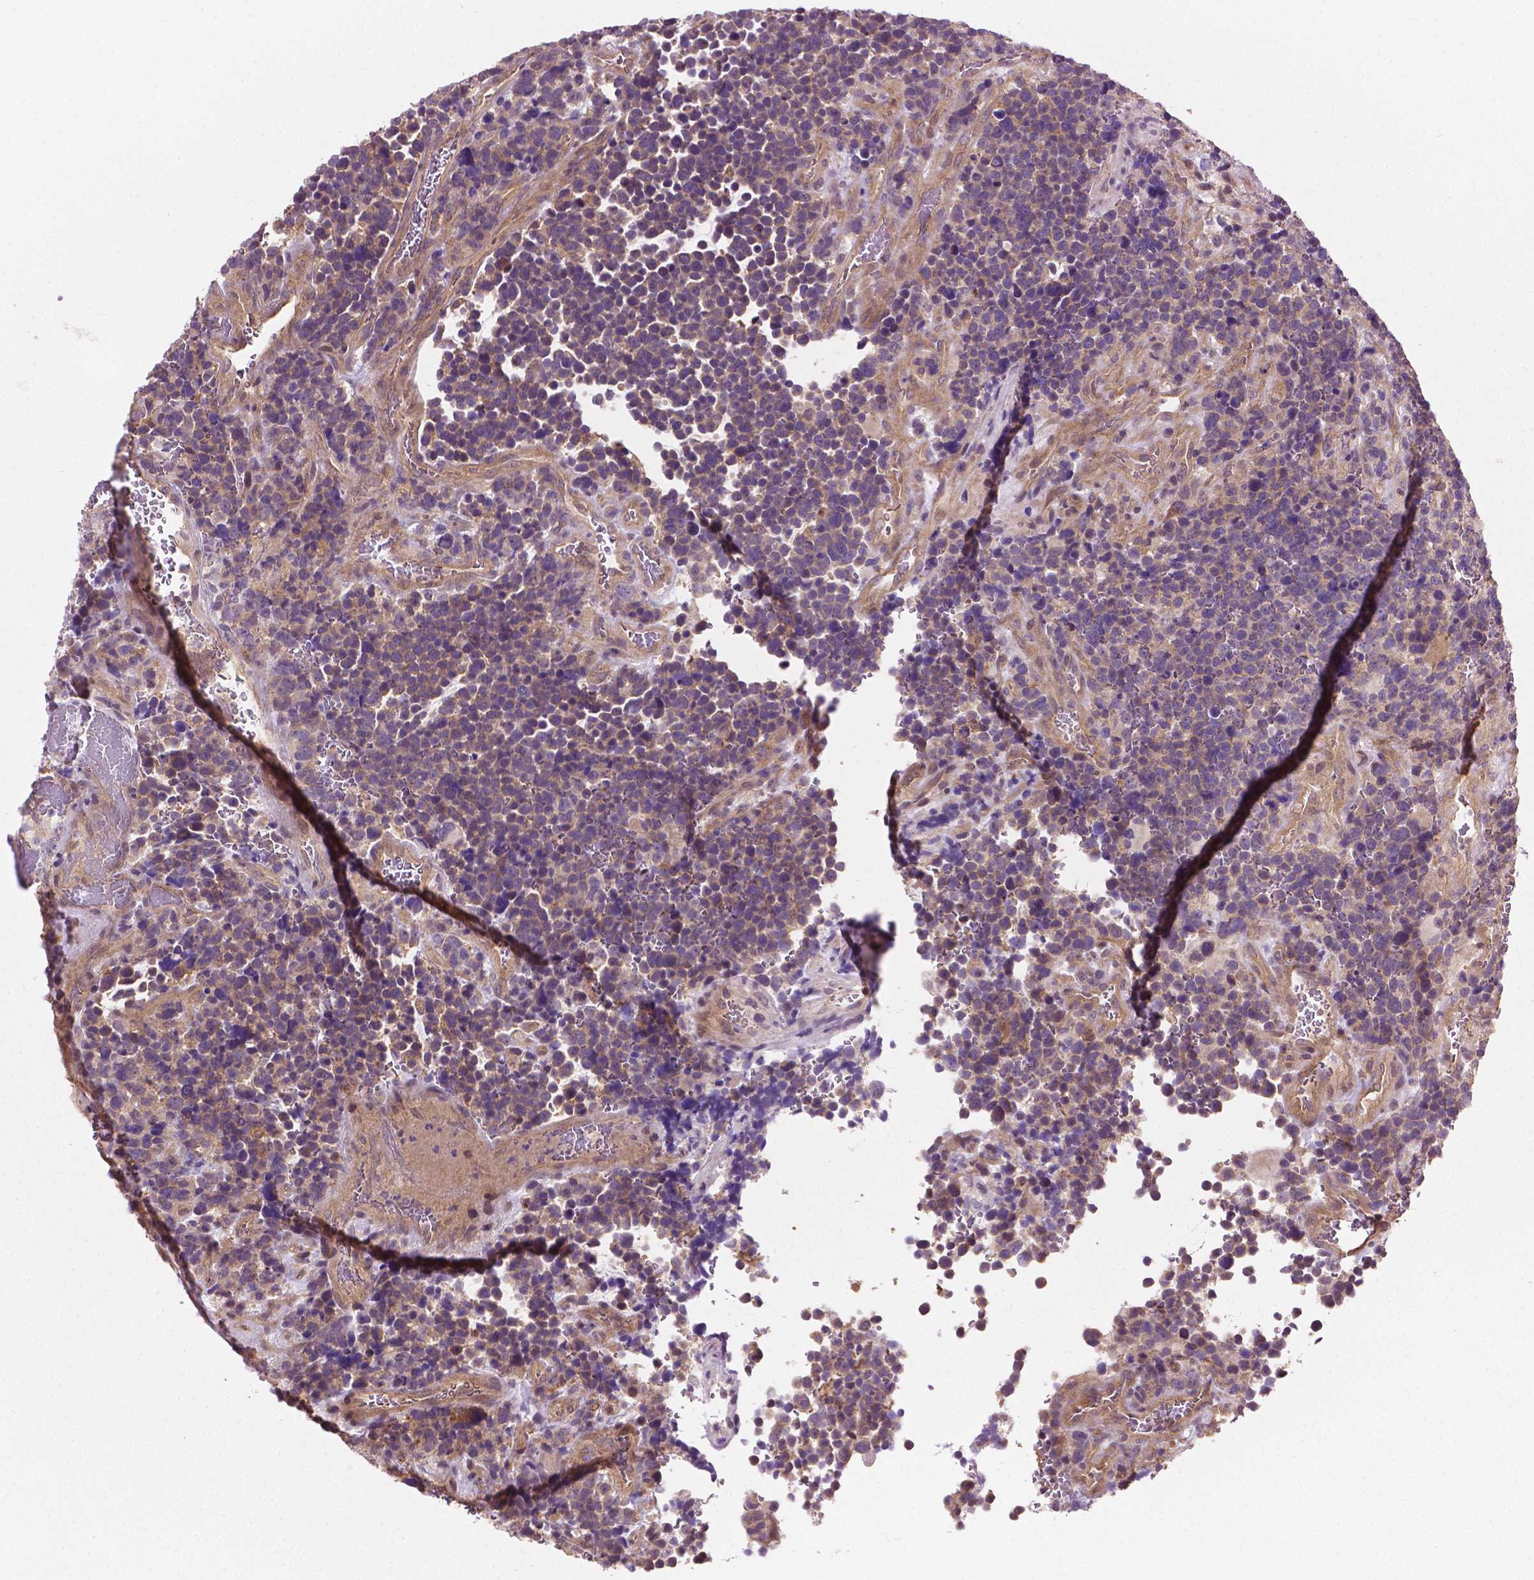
{"staining": {"intensity": "weak", "quantity": "<25%", "location": "cytoplasmic/membranous"}, "tissue": "glioma", "cell_type": "Tumor cells", "image_type": "cancer", "snomed": [{"axis": "morphology", "description": "Glioma, malignant, High grade"}, {"axis": "topography", "description": "Brain"}], "caption": "A histopathology image of high-grade glioma (malignant) stained for a protein reveals no brown staining in tumor cells.", "gene": "MZT1", "patient": {"sex": "male", "age": 33}}